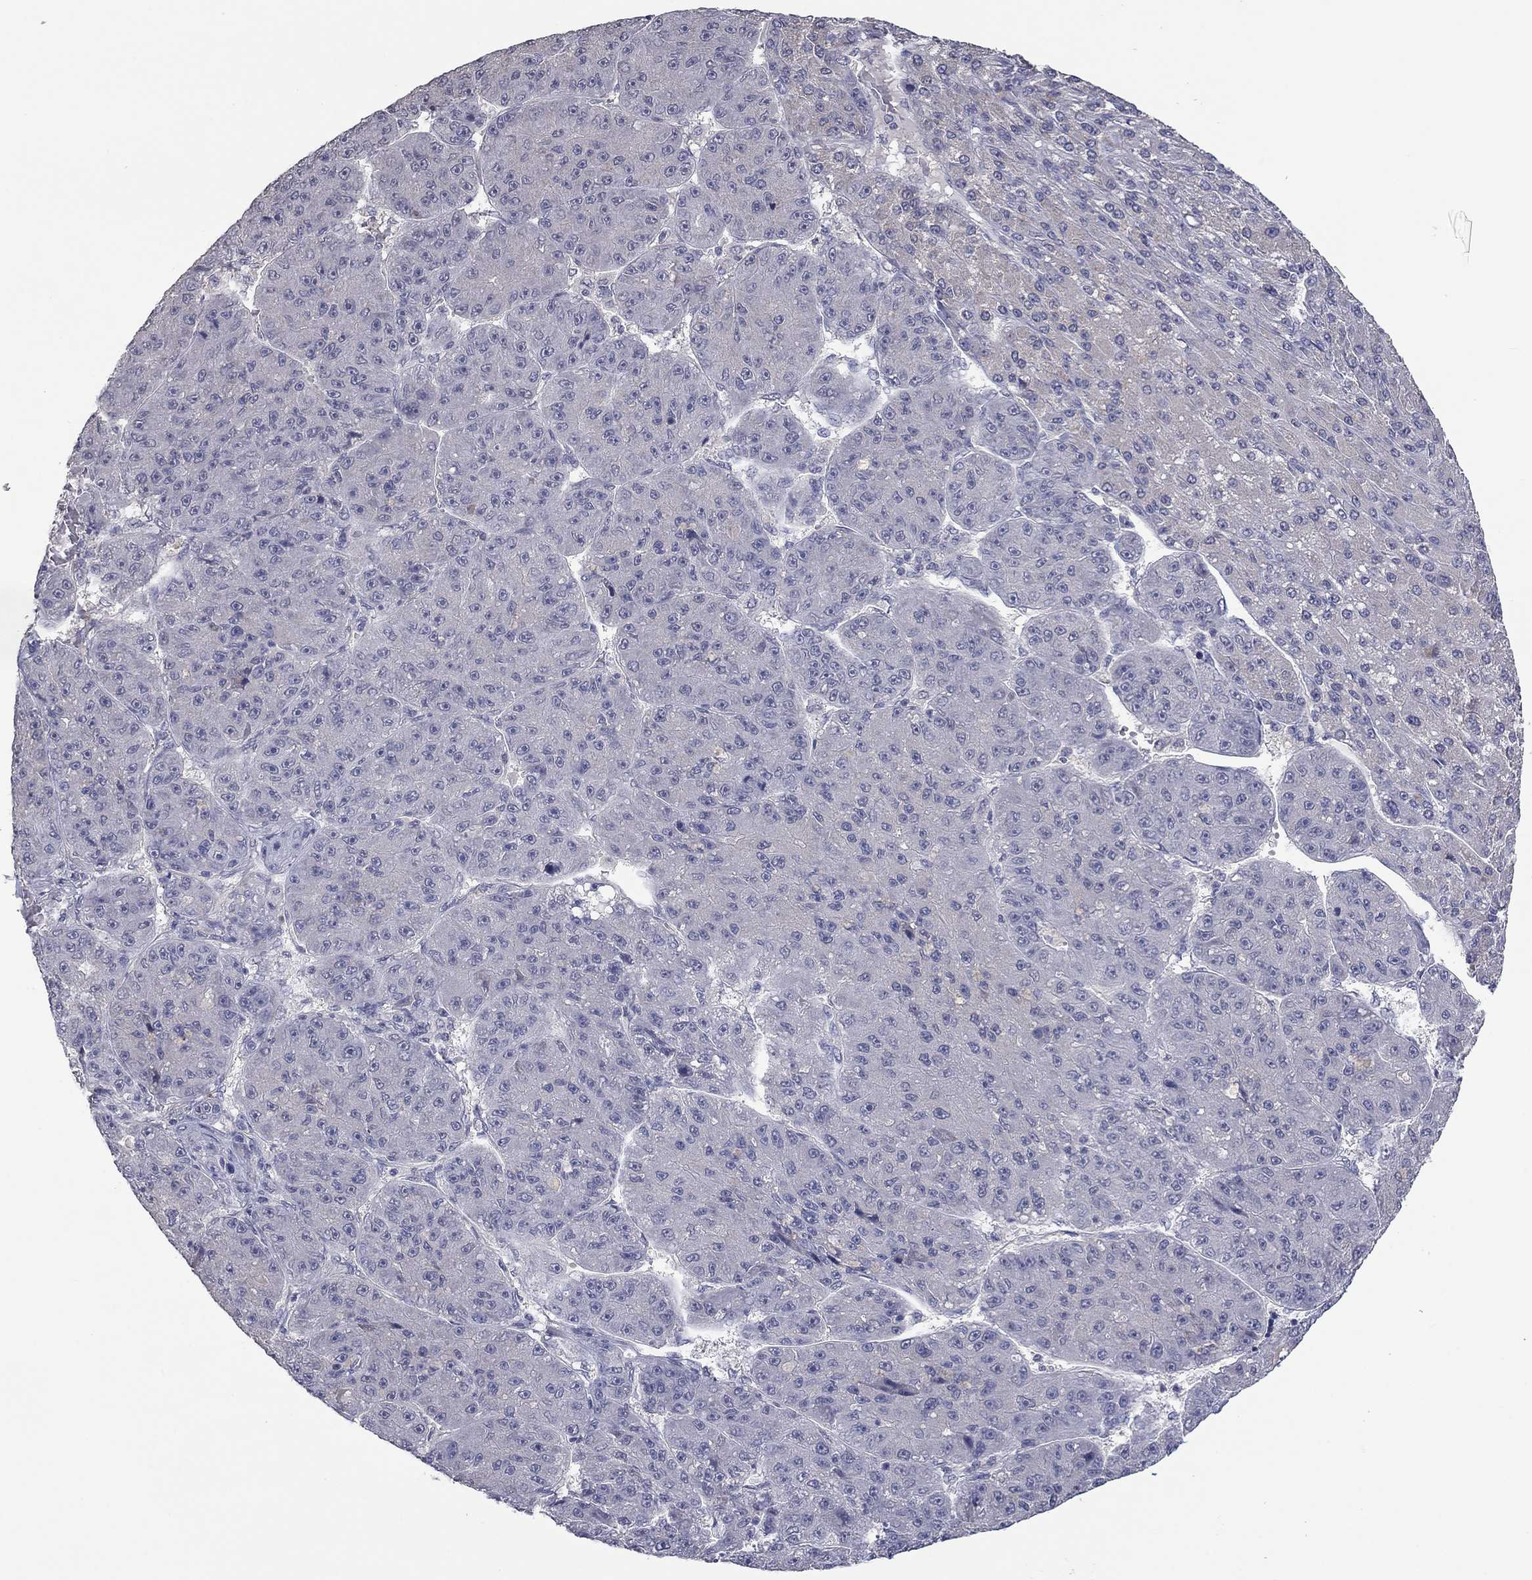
{"staining": {"intensity": "negative", "quantity": "none", "location": "none"}, "tissue": "liver cancer", "cell_type": "Tumor cells", "image_type": "cancer", "snomed": [{"axis": "morphology", "description": "Carcinoma, Hepatocellular, NOS"}, {"axis": "topography", "description": "Liver"}], "caption": "This image is of liver hepatocellular carcinoma stained with immunohistochemistry to label a protein in brown with the nuclei are counter-stained blue. There is no positivity in tumor cells.", "gene": "IP6K3", "patient": {"sex": "male", "age": 67}}